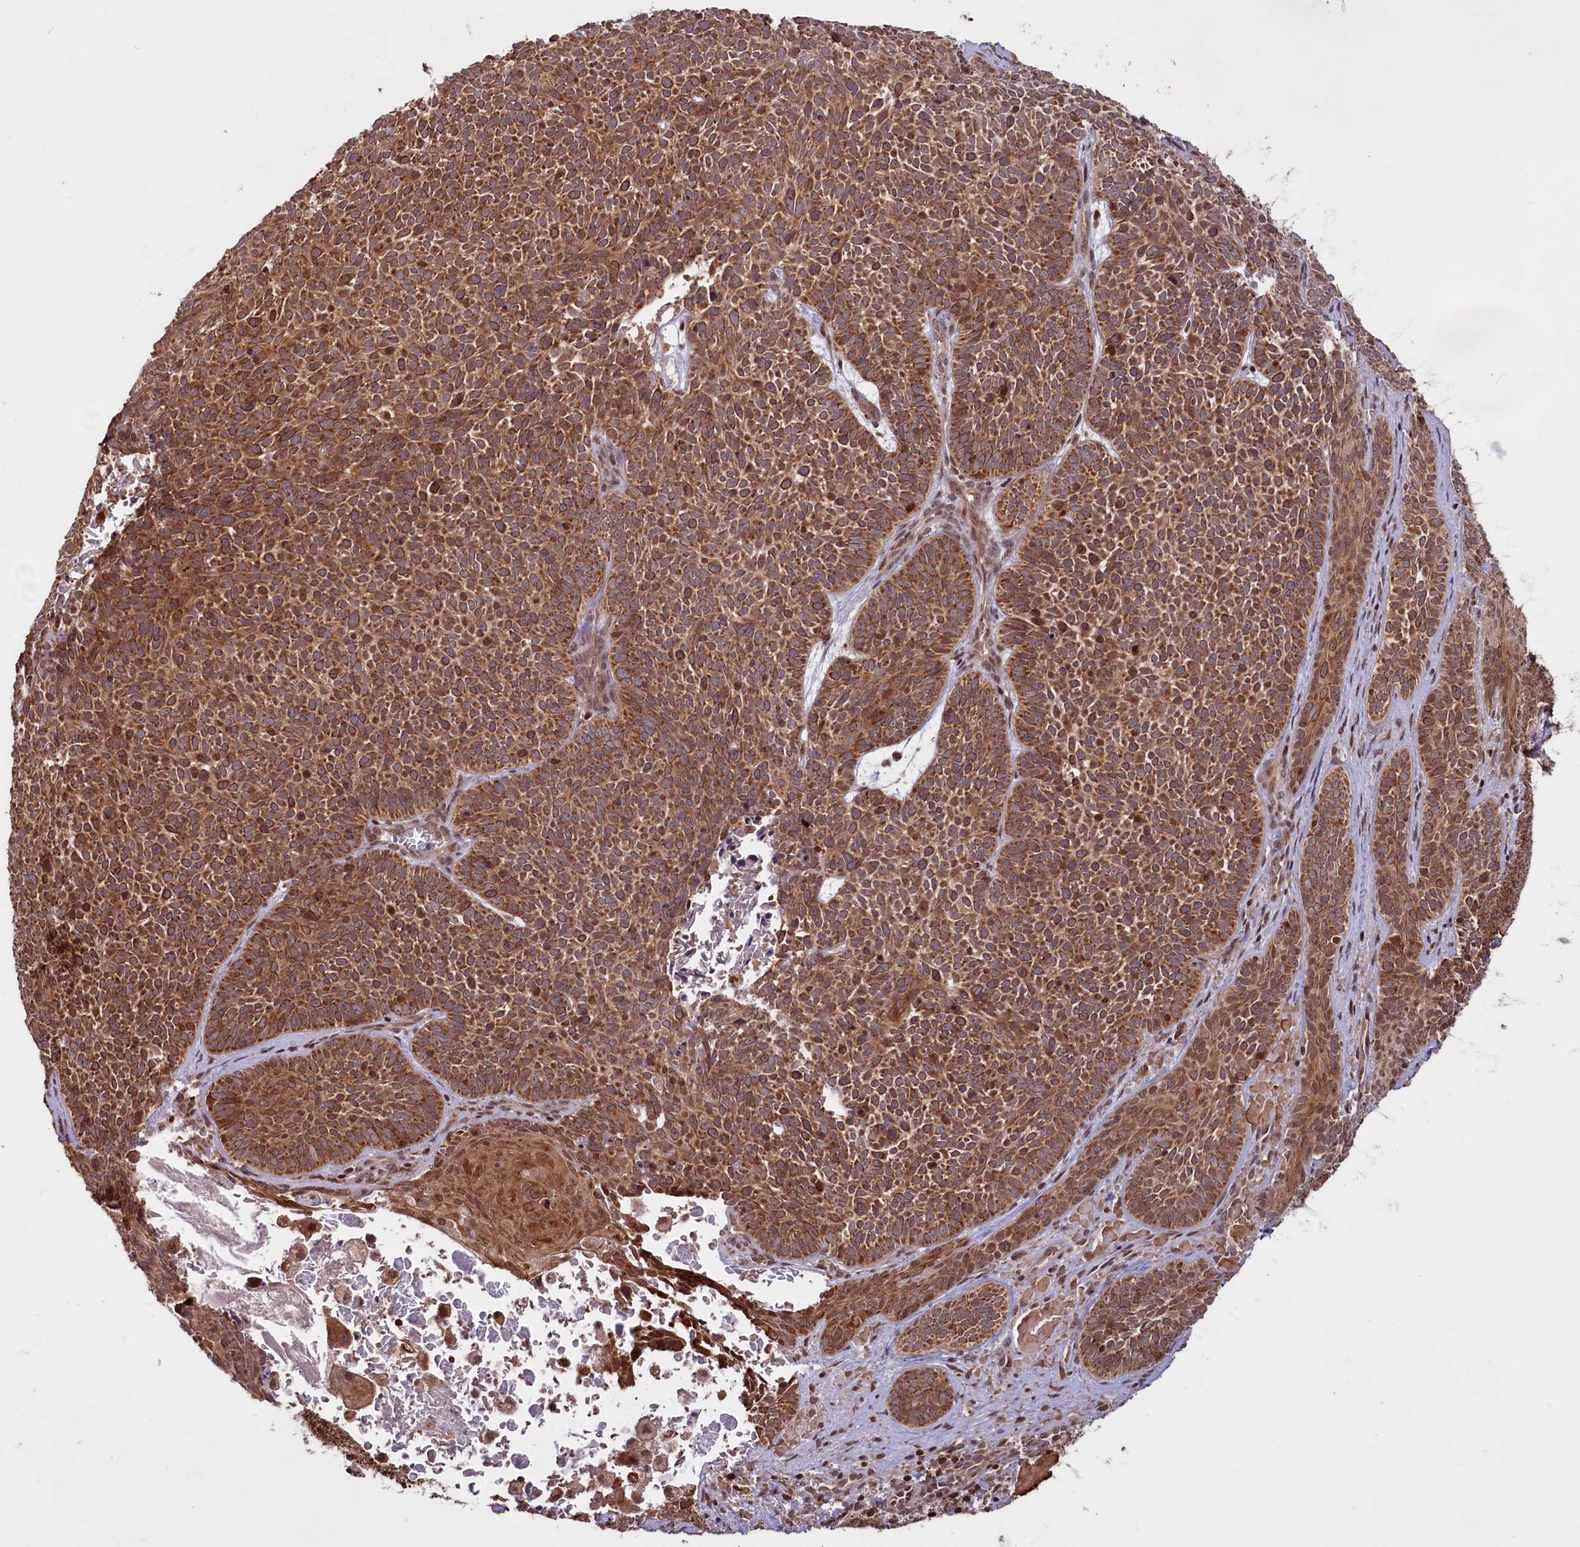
{"staining": {"intensity": "strong", "quantity": ">75%", "location": "cytoplasmic/membranous"}, "tissue": "skin cancer", "cell_type": "Tumor cells", "image_type": "cancer", "snomed": [{"axis": "morphology", "description": "Basal cell carcinoma"}, {"axis": "topography", "description": "Skin"}], "caption": "This is an image of immunohistochemistry (IHC) staining of basal cell carcinoma (skin), which shows strong positivity in the cytoplasmic/membranous of tumor cells.", "gene": "PHC3", "patient": {"sex": "male", "age": 85}}